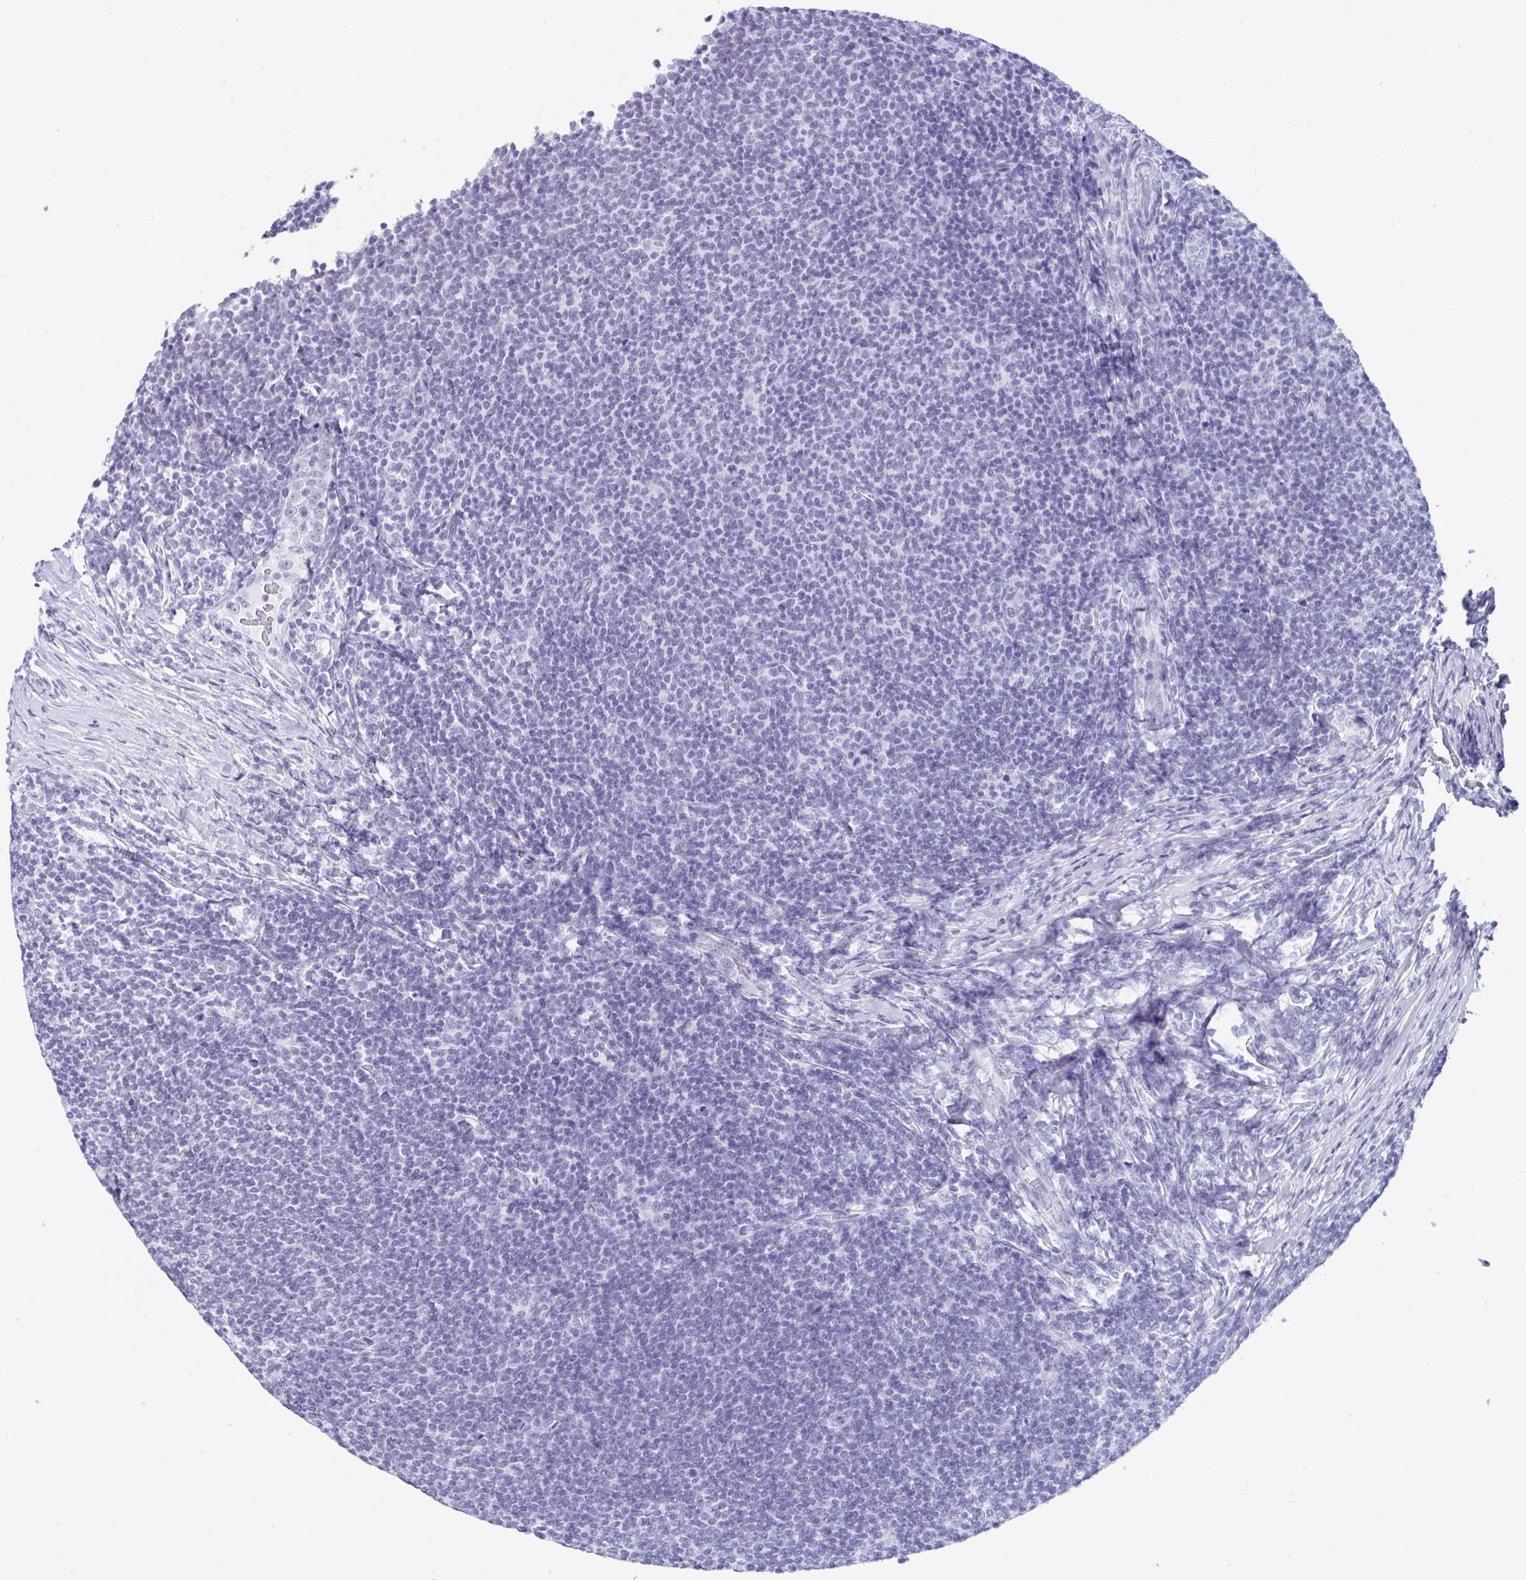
{"staining": {"intensity": "negative", "quantity": "none", "location": "none"}, "tissue": "lymphoma", "cell_type": "Tumor cells", "image_type": "cancer", "snomed": [{"axis": "morphology", "description": "Malignant lymphoma, non-Hodgkin's type, Low grade"}, {"axis": "topography", "description": "Lymph node"}], "caption": "DAB (3,3'-diaminobenzidine) immunohistochemical staining of malignant lymphoma, non-Hodgkin's type (low-grade) shows no significant expression in tumor cells.", "gene": "GKN2", "patient": {"sex": "male", "age": 52}}